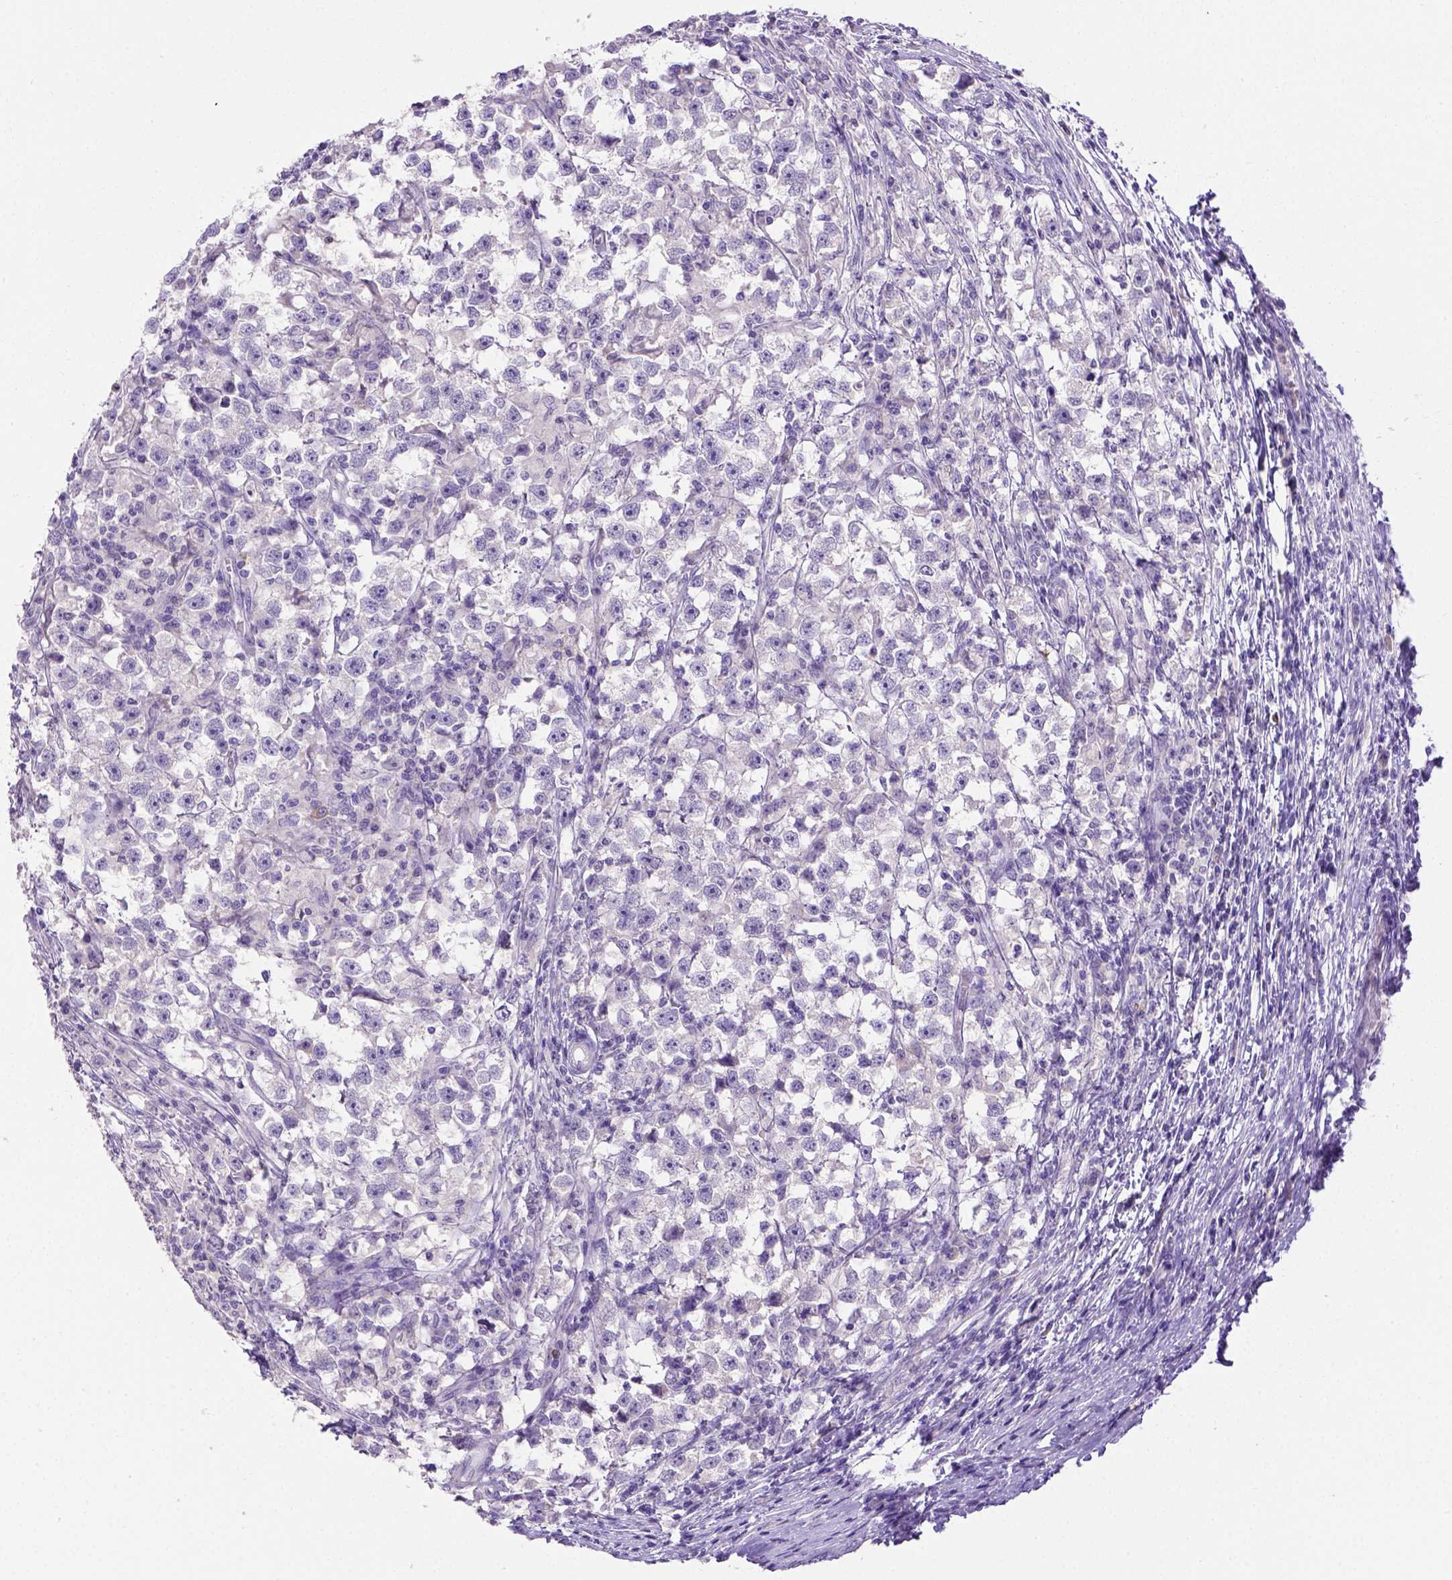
{"staining": {"intensity": "negative", "quantity": "none", "location": "none"}, "tissue": "testis cancer", "cell_type": "Tumor cells", "image_type": "cancer", "snomed": [{"axis": "morphology", "description": "Seminoma, NOS"}, {"axis": "topography", "description": "Testis"}], "caption": "Human testis seminoma stained for a protein using immunohistochemistry displays no expression in tumor cells.", "gene": "B3GAT1", "patient": {"sex": "male", "age": 33}}